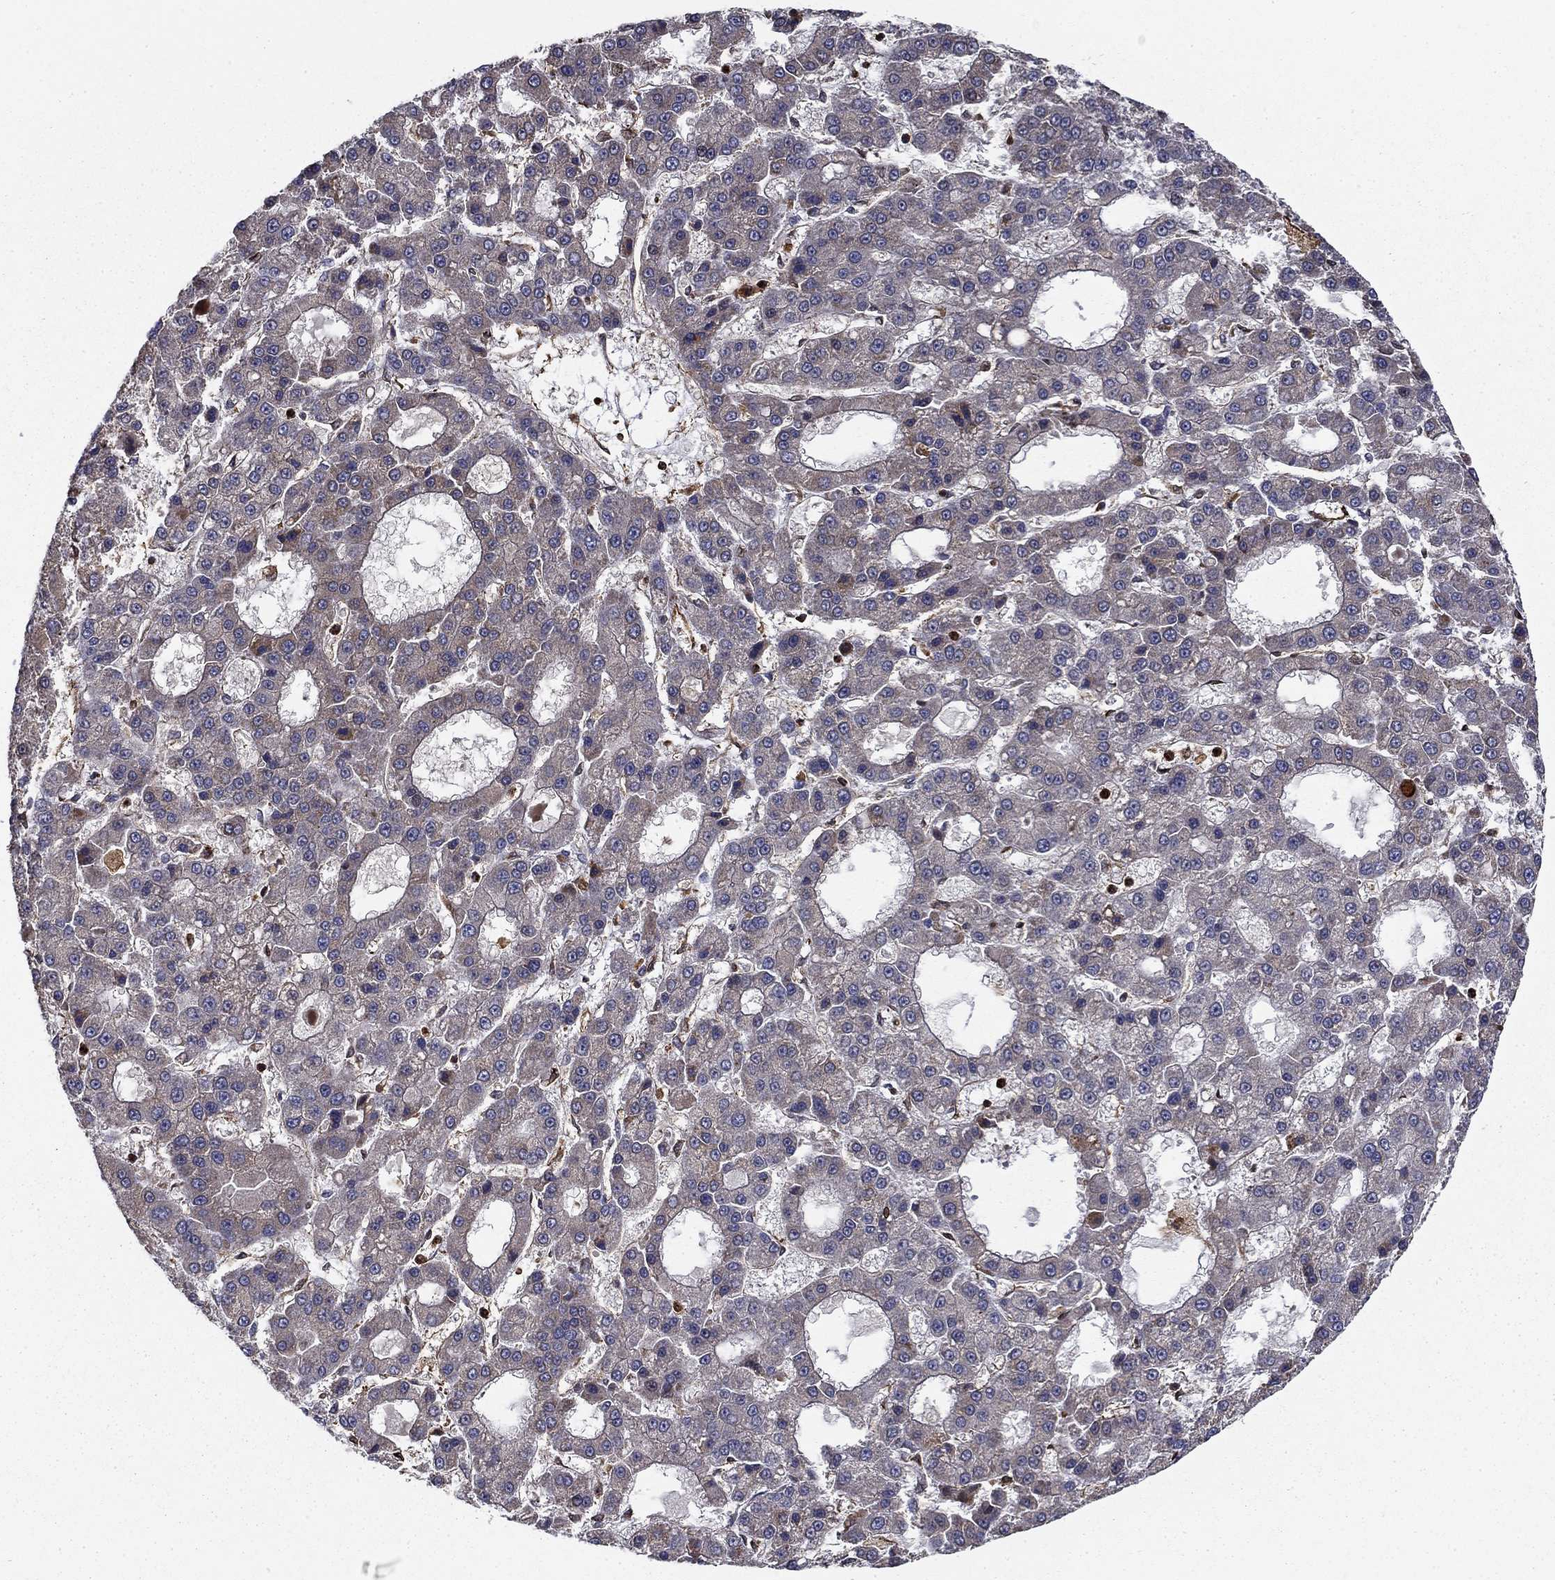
{"staining": {"intensity": "negative", "quantity": "none", "location": "none"}, "tissue": "liver cancer", "cell_type": "Tumor cells", "image_type": "cancer", "snomed": [{"axis": "morphology", "description": "Carcinoma, Hepatocellular, NOS"}, {"axis": "topography", "description": "Liver"}], "caption": "Human liver cancer stained for a protein using IHC reveals no staining in tumor cells.", "gene": "ADM", "patient": {"sex": "male", "age": 70}}